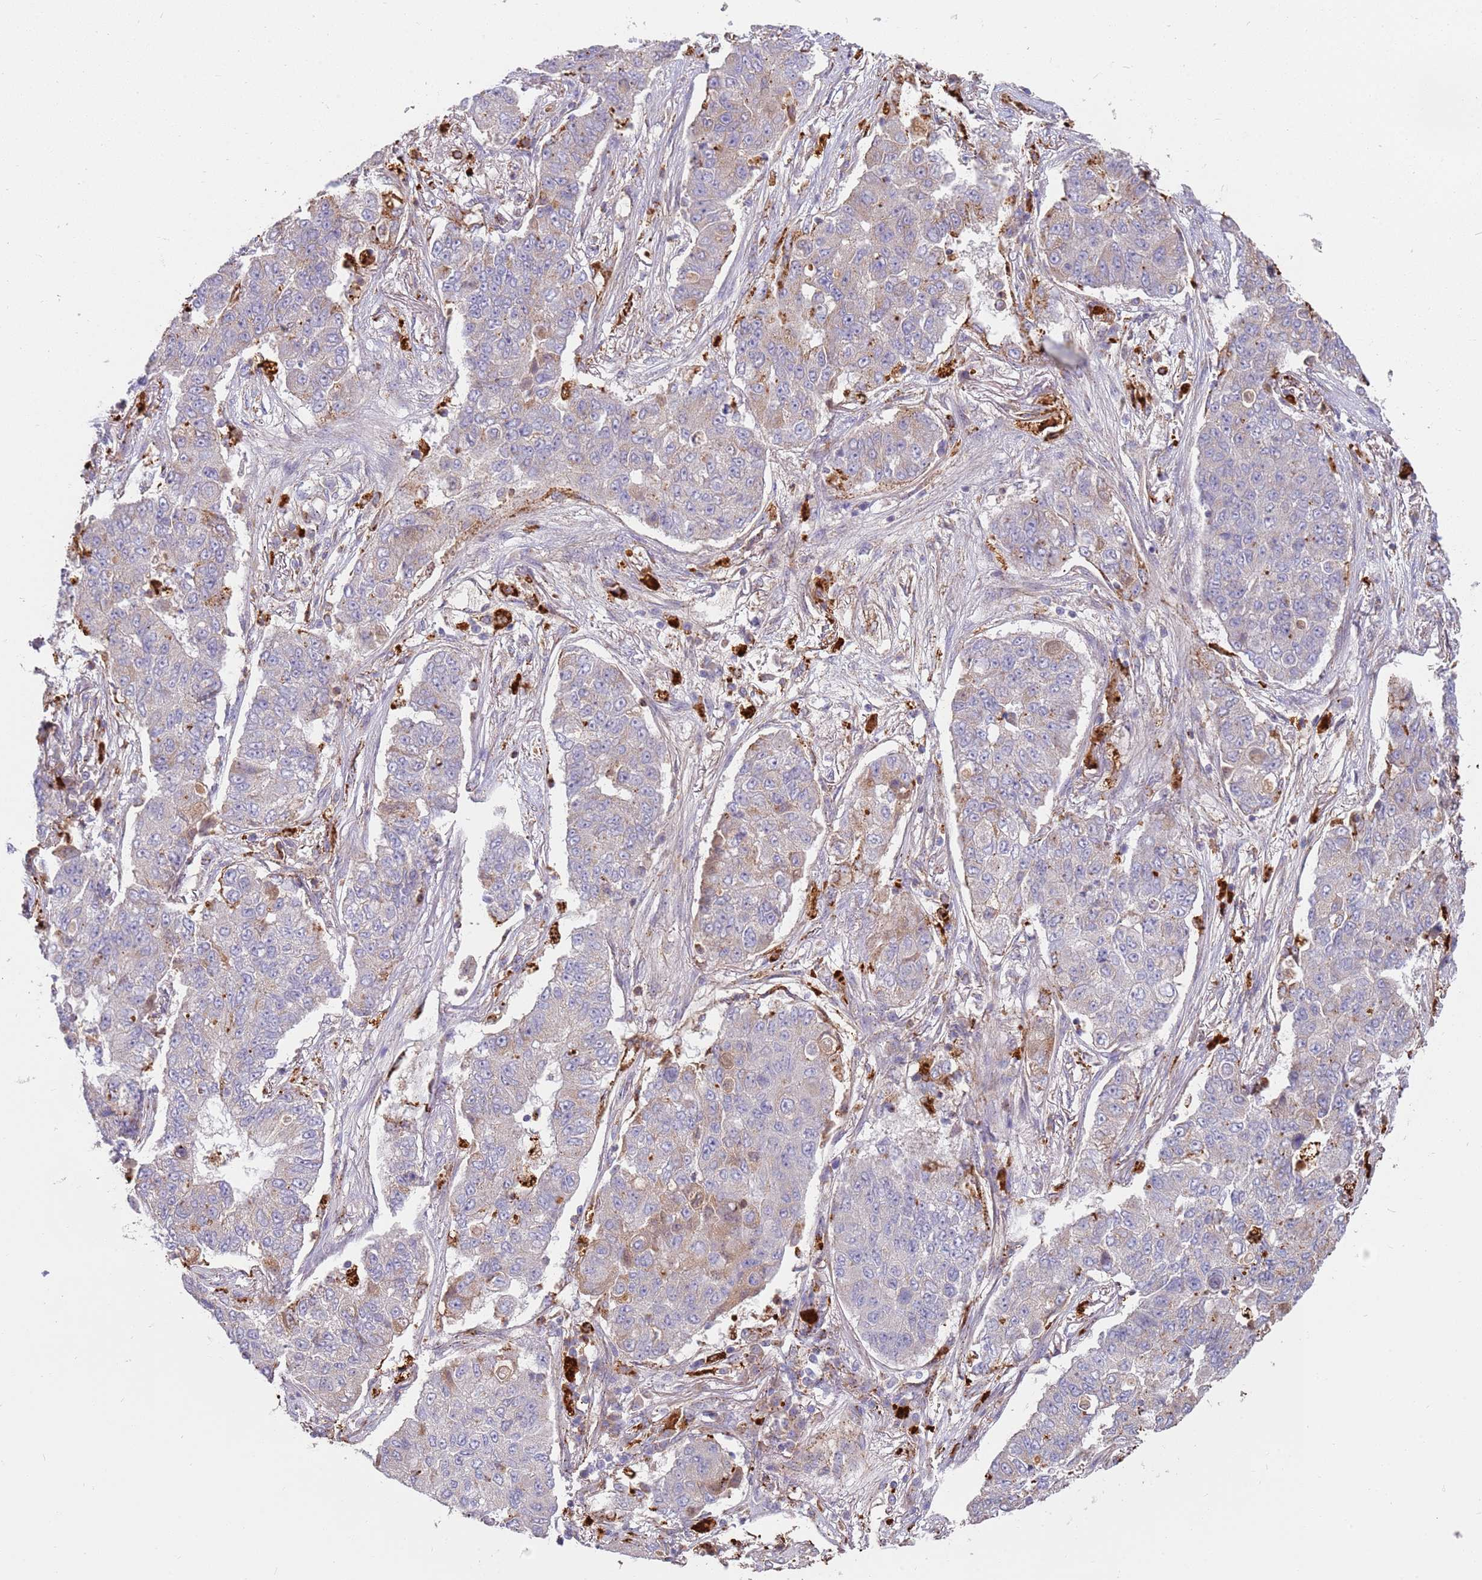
{"staining": {"intensity": "weak", "quantity": "<25%", "location": "cytoplasmic/membranous"}, "tissue": "lung cancer", "cell_type": "Tumor cells", "image_type": "cancer", "snomed": [{"axis": "morphology", "description": "Squamous cell carcinoma, NOS"}, {"axis": "topography", "description": "Lung"}], "caption": "There is no significant positivity in tumor cells of squamous cell carcinoma (lung).", "gene": "TMEM229B", "patient": {"sex": "male", "age": 74}}